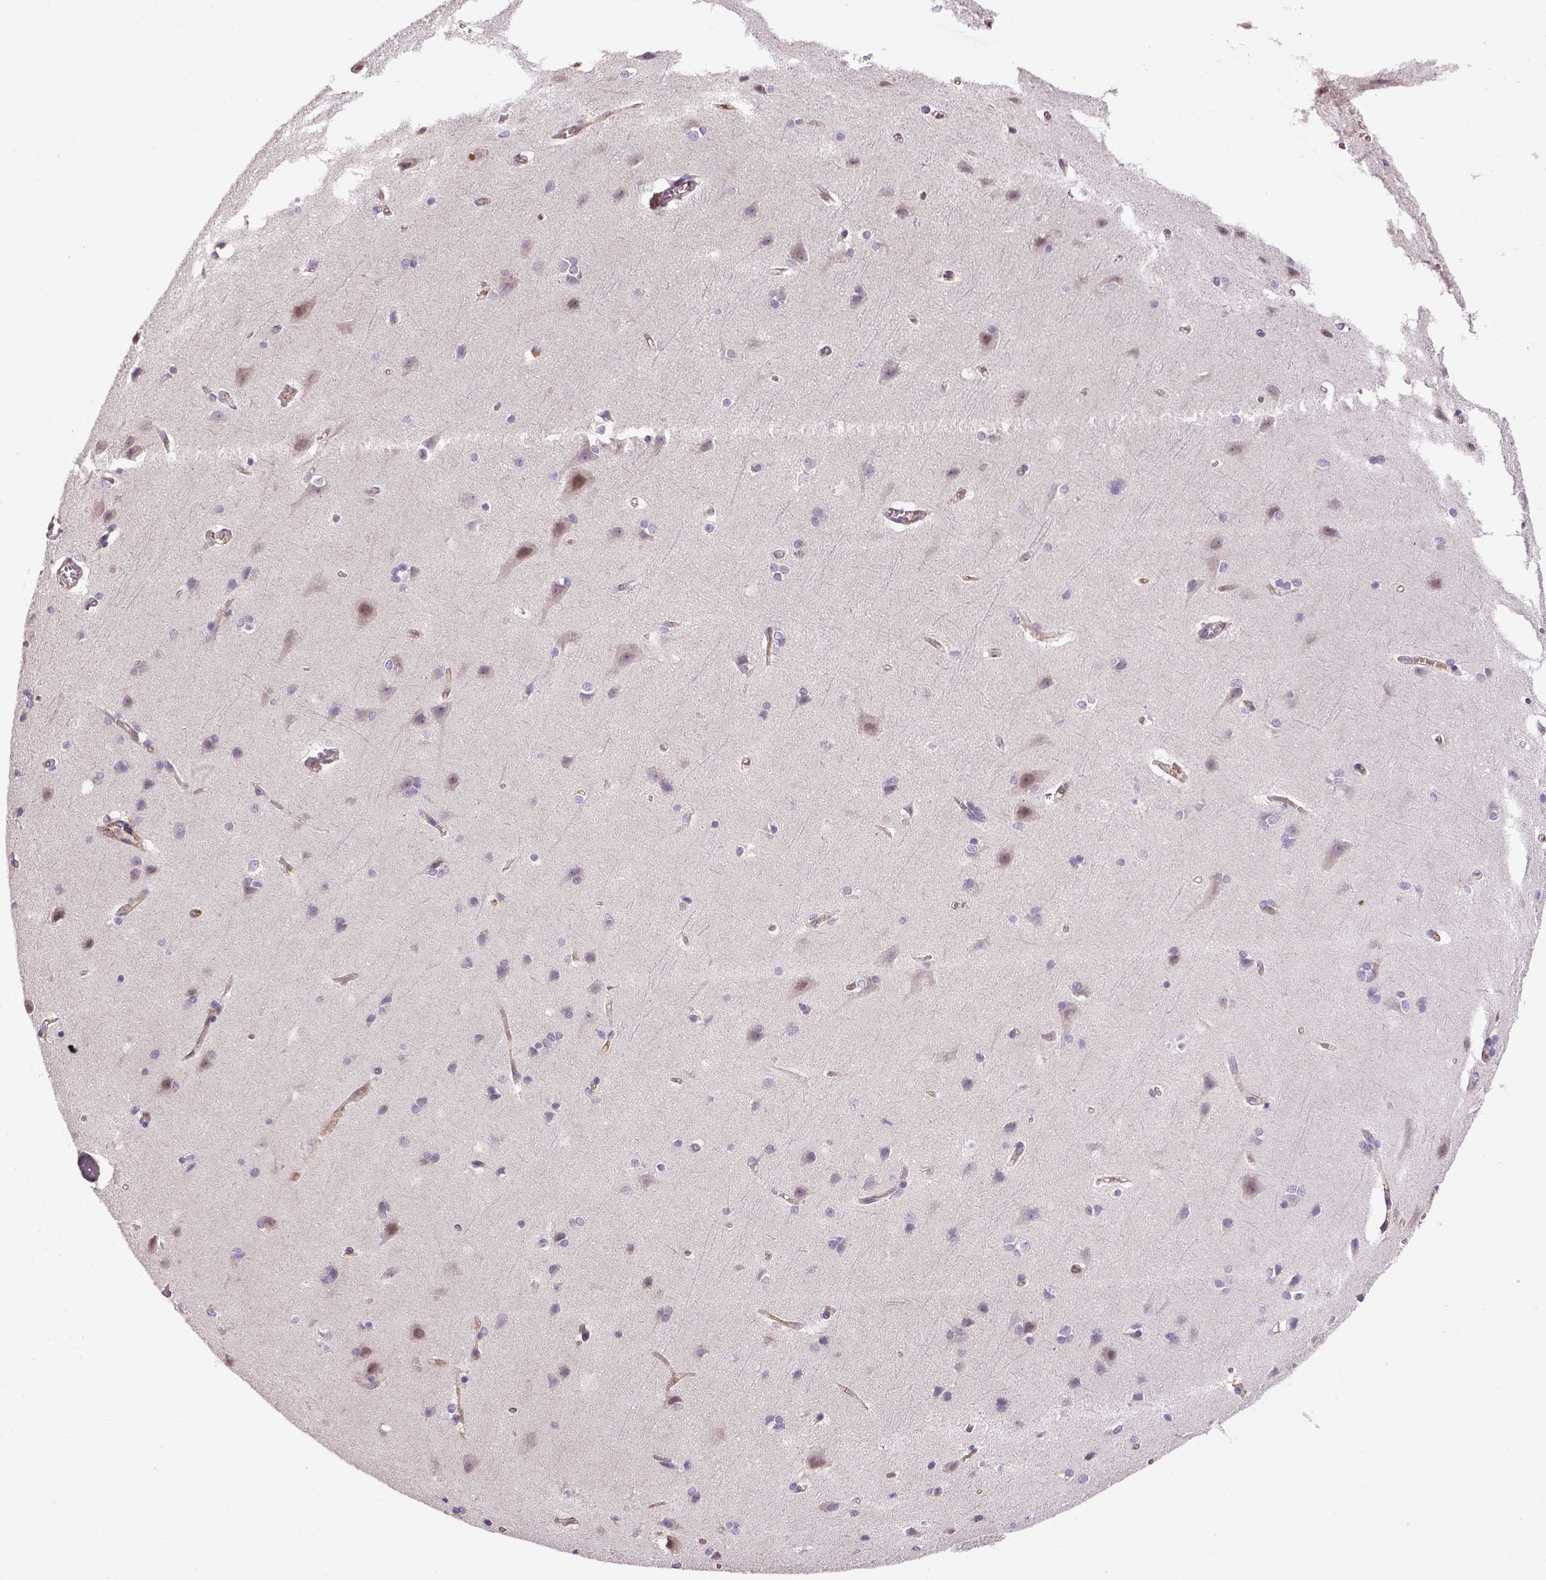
{"staining": {"intensity": "negative", "quantity": "none", "location": "none"}, "tissue": "cerebral cortex", "cell_type": "Endothelial cells", "image_type": "normal", "snomed": [{"axis": "morphology", "description": "Normal tissue, NOS"}, {"axis": "topography", "description": "Cerebral cortex"}], "caption": "There is no significant positivity in endothelial cells of cerebral cortex. The staining was performed using DAB (3,3'-diaminobenzidine) to visualize the protein expression in brown, while the nuclei were stained in blue with hematoxylin (Magnification: 20x).", "gene": "ENG", "patient": {"sex": "male", "age": 37}}